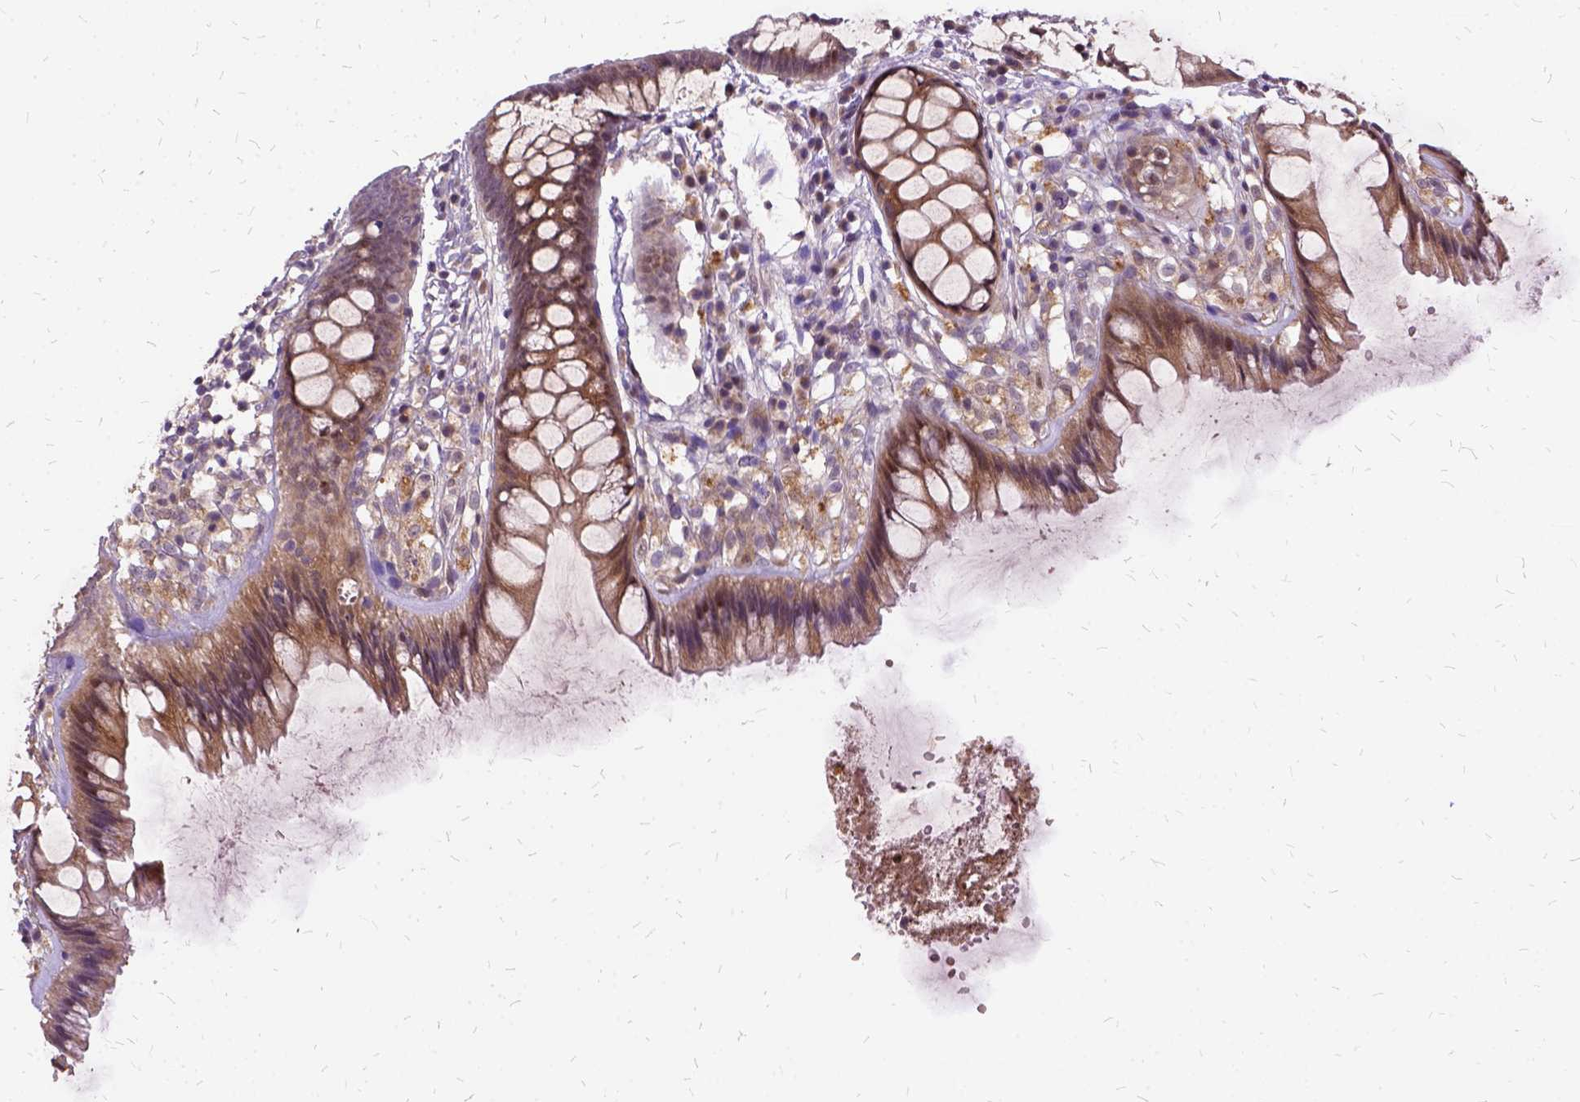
{"staining": {"intensity": "moderate", "quantity": ">75%", "location": "cytoplasmic/membranous"}, "tissue": "rectum", "cell_type": "Glandular cells", "image_type": "normal", "snomed": [{"axis": "morphology", "description": "Normal tissue, NOS"}, {"axis": "topography", "description": "Rectum"}], "caption": "The histopathology image reveals immunohistochemical staining of unremarkable rectum. There is moderate cytoplasmic/membranous expression is present in about >75% of glandular cells. Immunohistochemistry (ihc) stains the protein in brown and the nuclei are stained blue.", "gene": "ILRUN", "patient": {"sex": "female", "age": 62}}